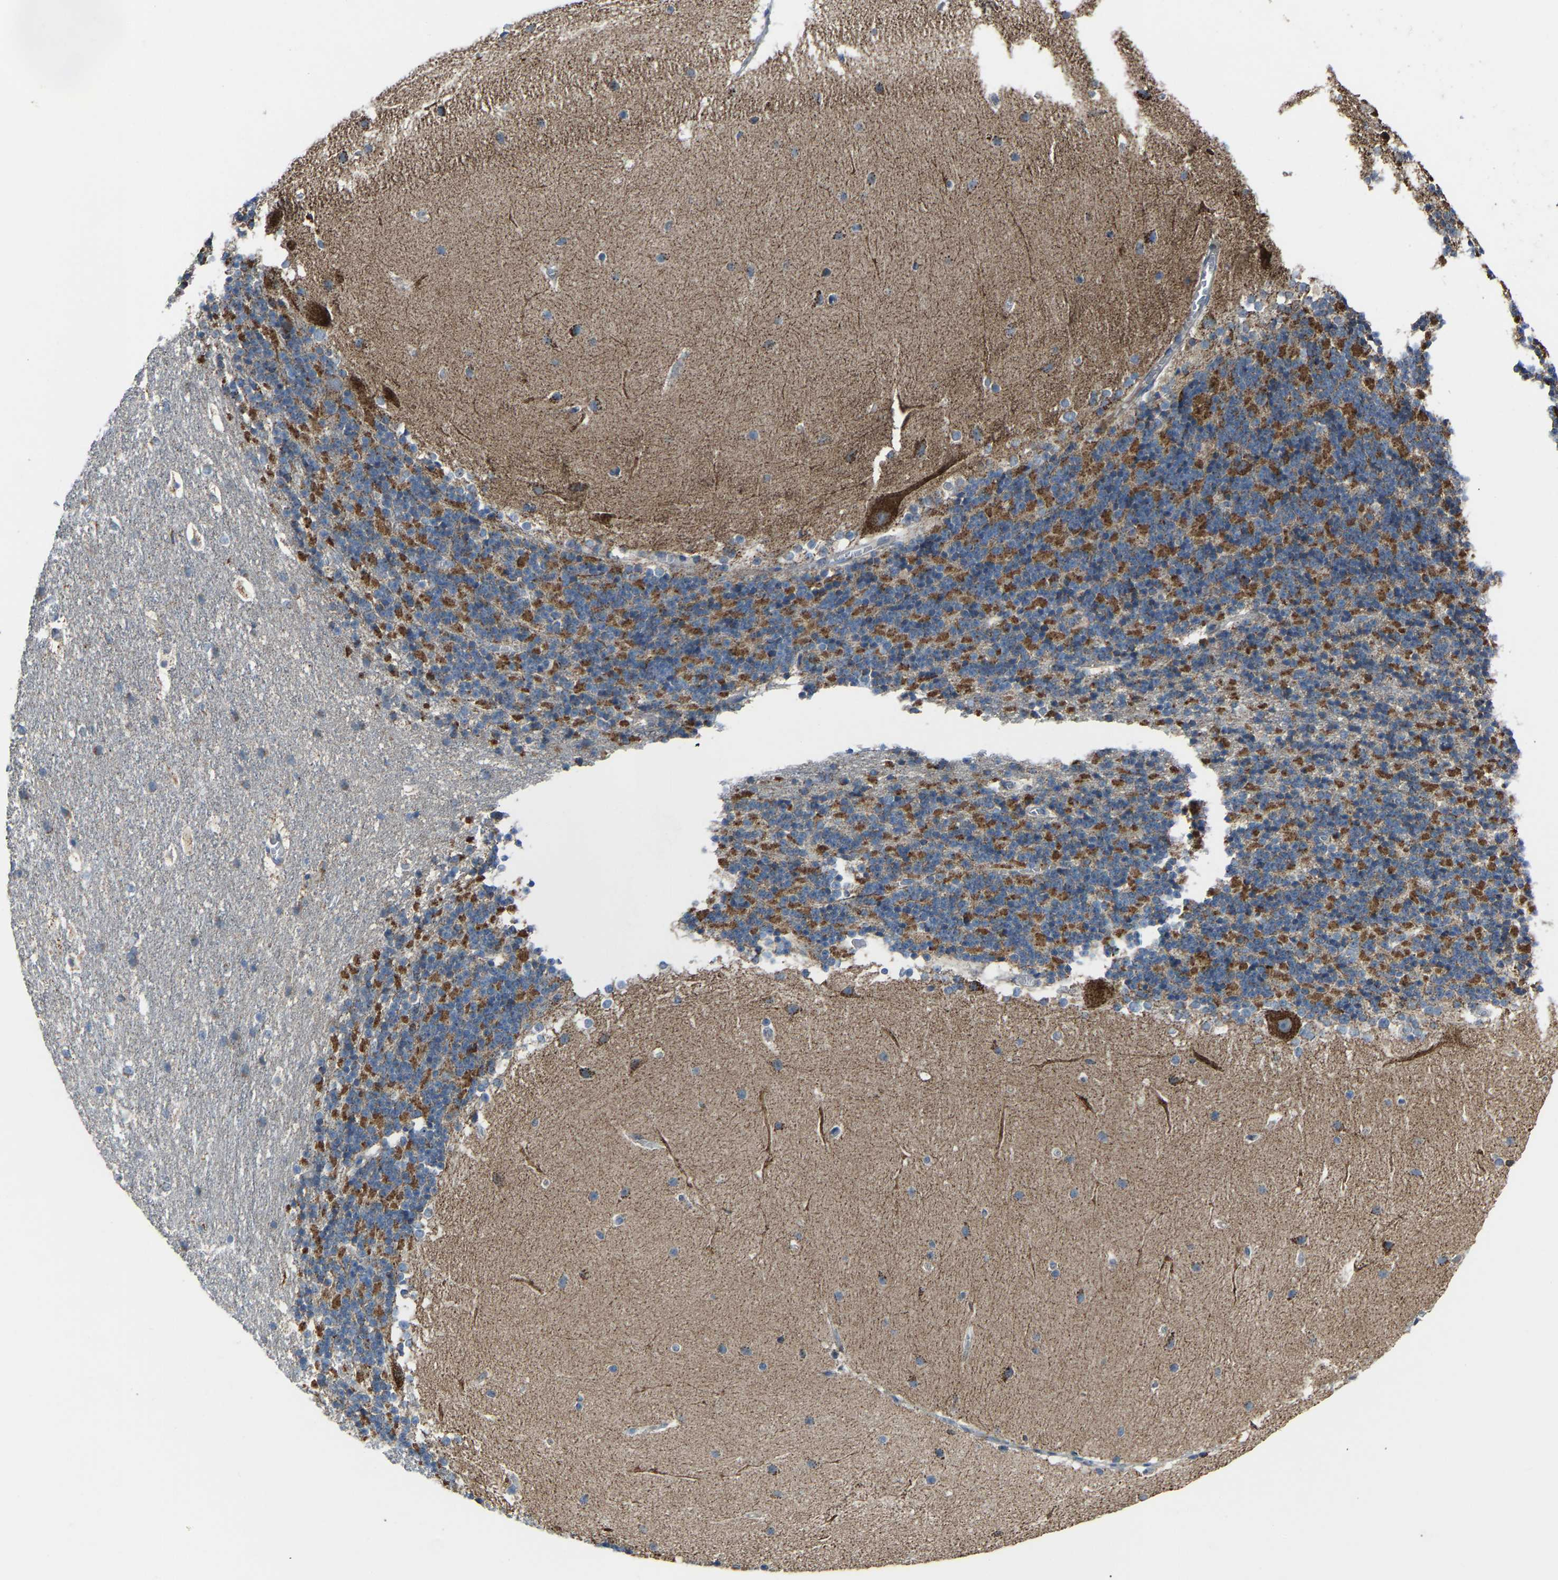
{"staining": {"intensity": "moderate", "quantity": ">75%", "location": "cytoplasmic/membranous"}, "tissue": "cerebellum", "cell_type": "Cells in granular layer", "image_type": "normal", "snomed": [{"axis": "morphology", "description": "Normal tissue, NOS"}, {"axis": "topography", "description": "Cerebellum"}], "caption": "Benign cerebellum shows moderate cytoplasmic/membranous positivity in approximately >75% of cells in granular layer (Brightfield microscopy of DAB IHC at high magnification)..", "gene": "CANT1", "patient": {"sex": "female", "age": 19}}